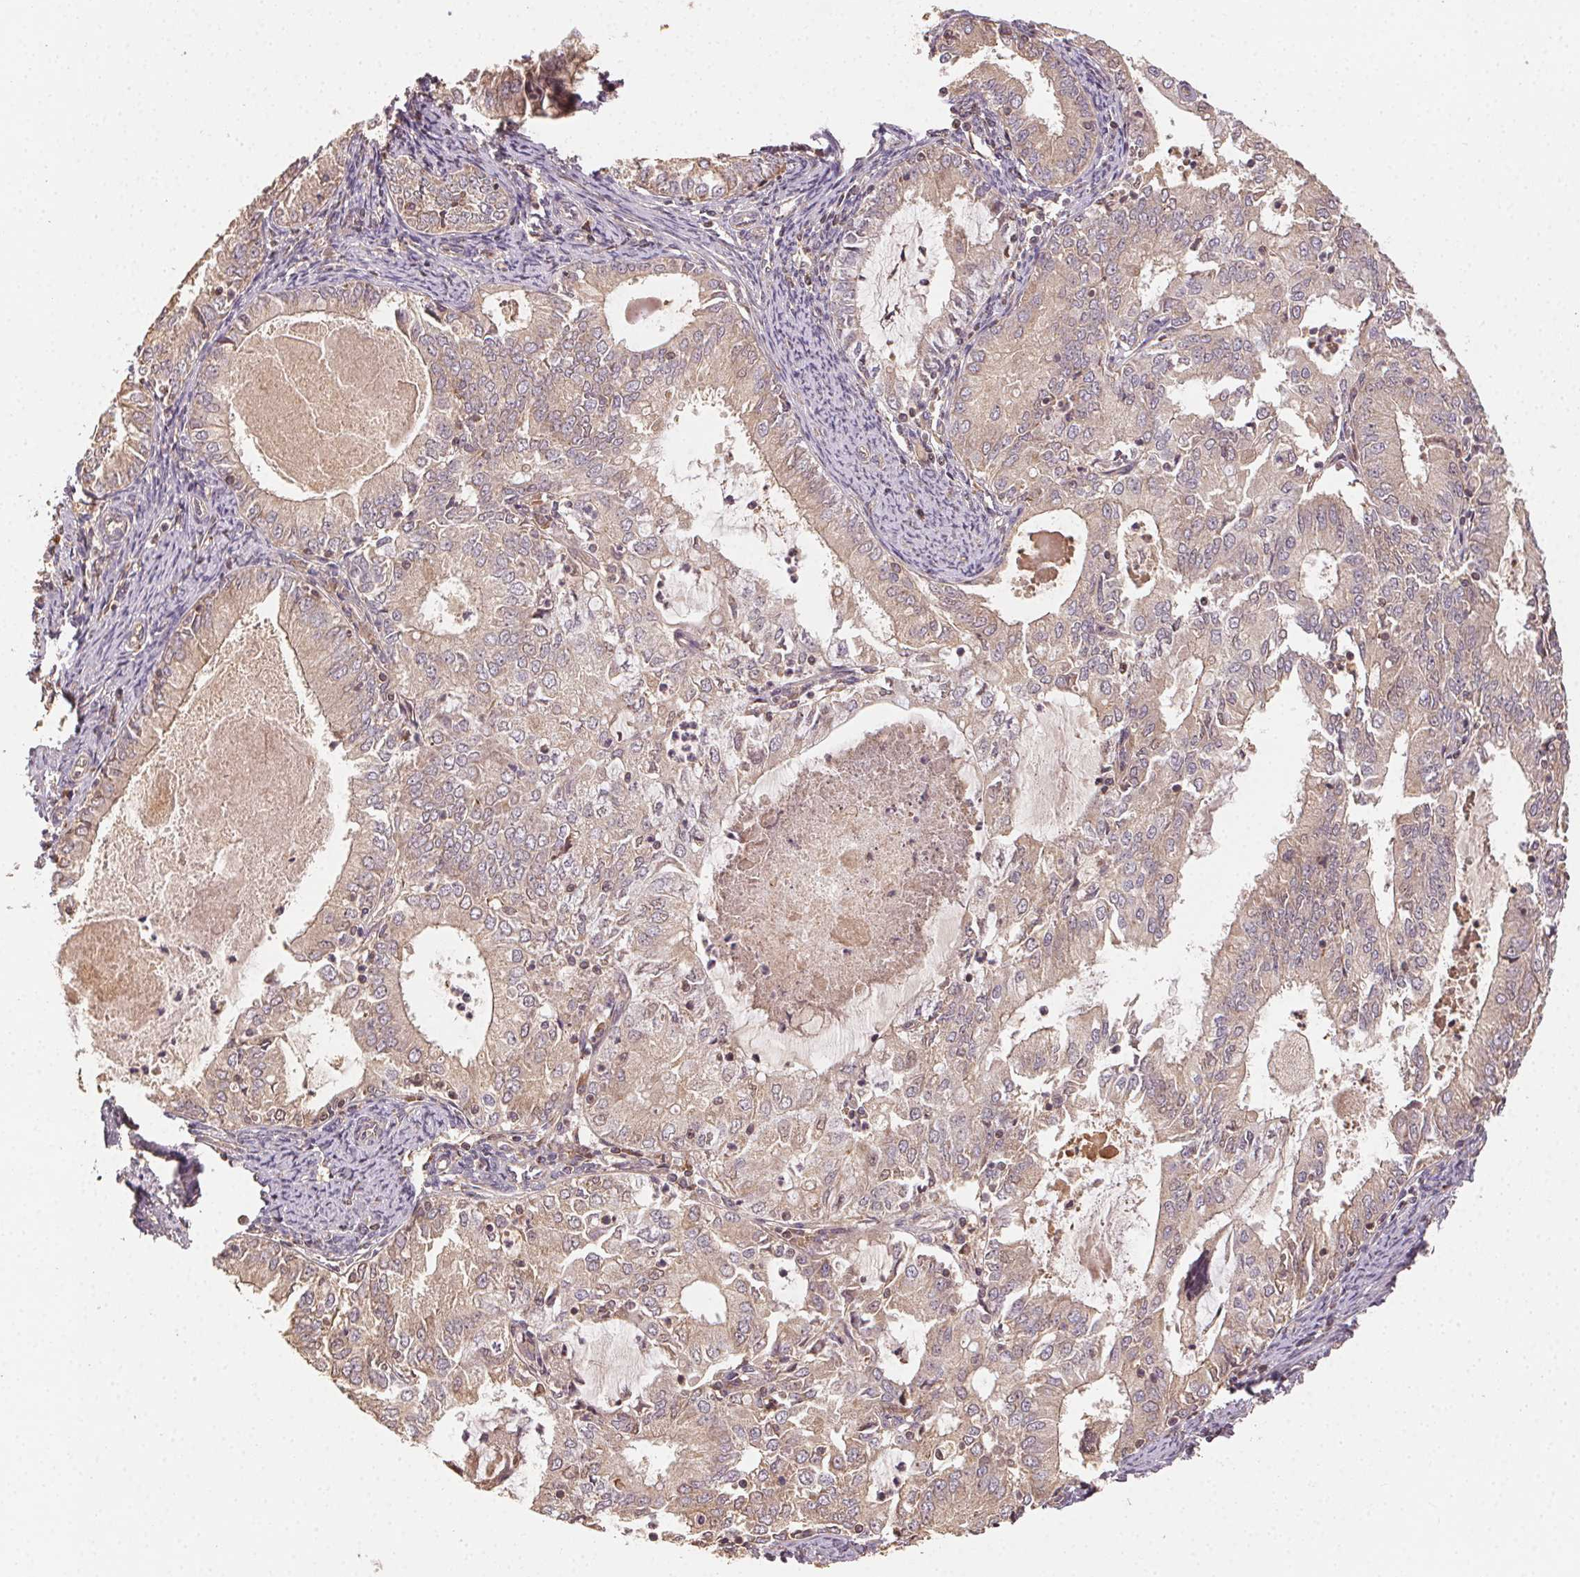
{"staining": {"intensity": "weak", "quantity": ">75%", "location": "cytoplasmic/membranous"}, "tissue": "endometrial cancer", "cell_type": "Tumor cells", "image_type": "cancer", "snomed": [{"axis": "morphology", "description": "Adenocarcinoma, NOS"}, {"axis": "topography", "description": "Endometrium"}], "caption": "About >75% of tumor cells in human endometrial cancer display weak cytoplasmic/membranous protein staining as visualized by brown immunohistochemical staining.", "gene": "RALA", "patient": {"sex": "female", "age": 57}}